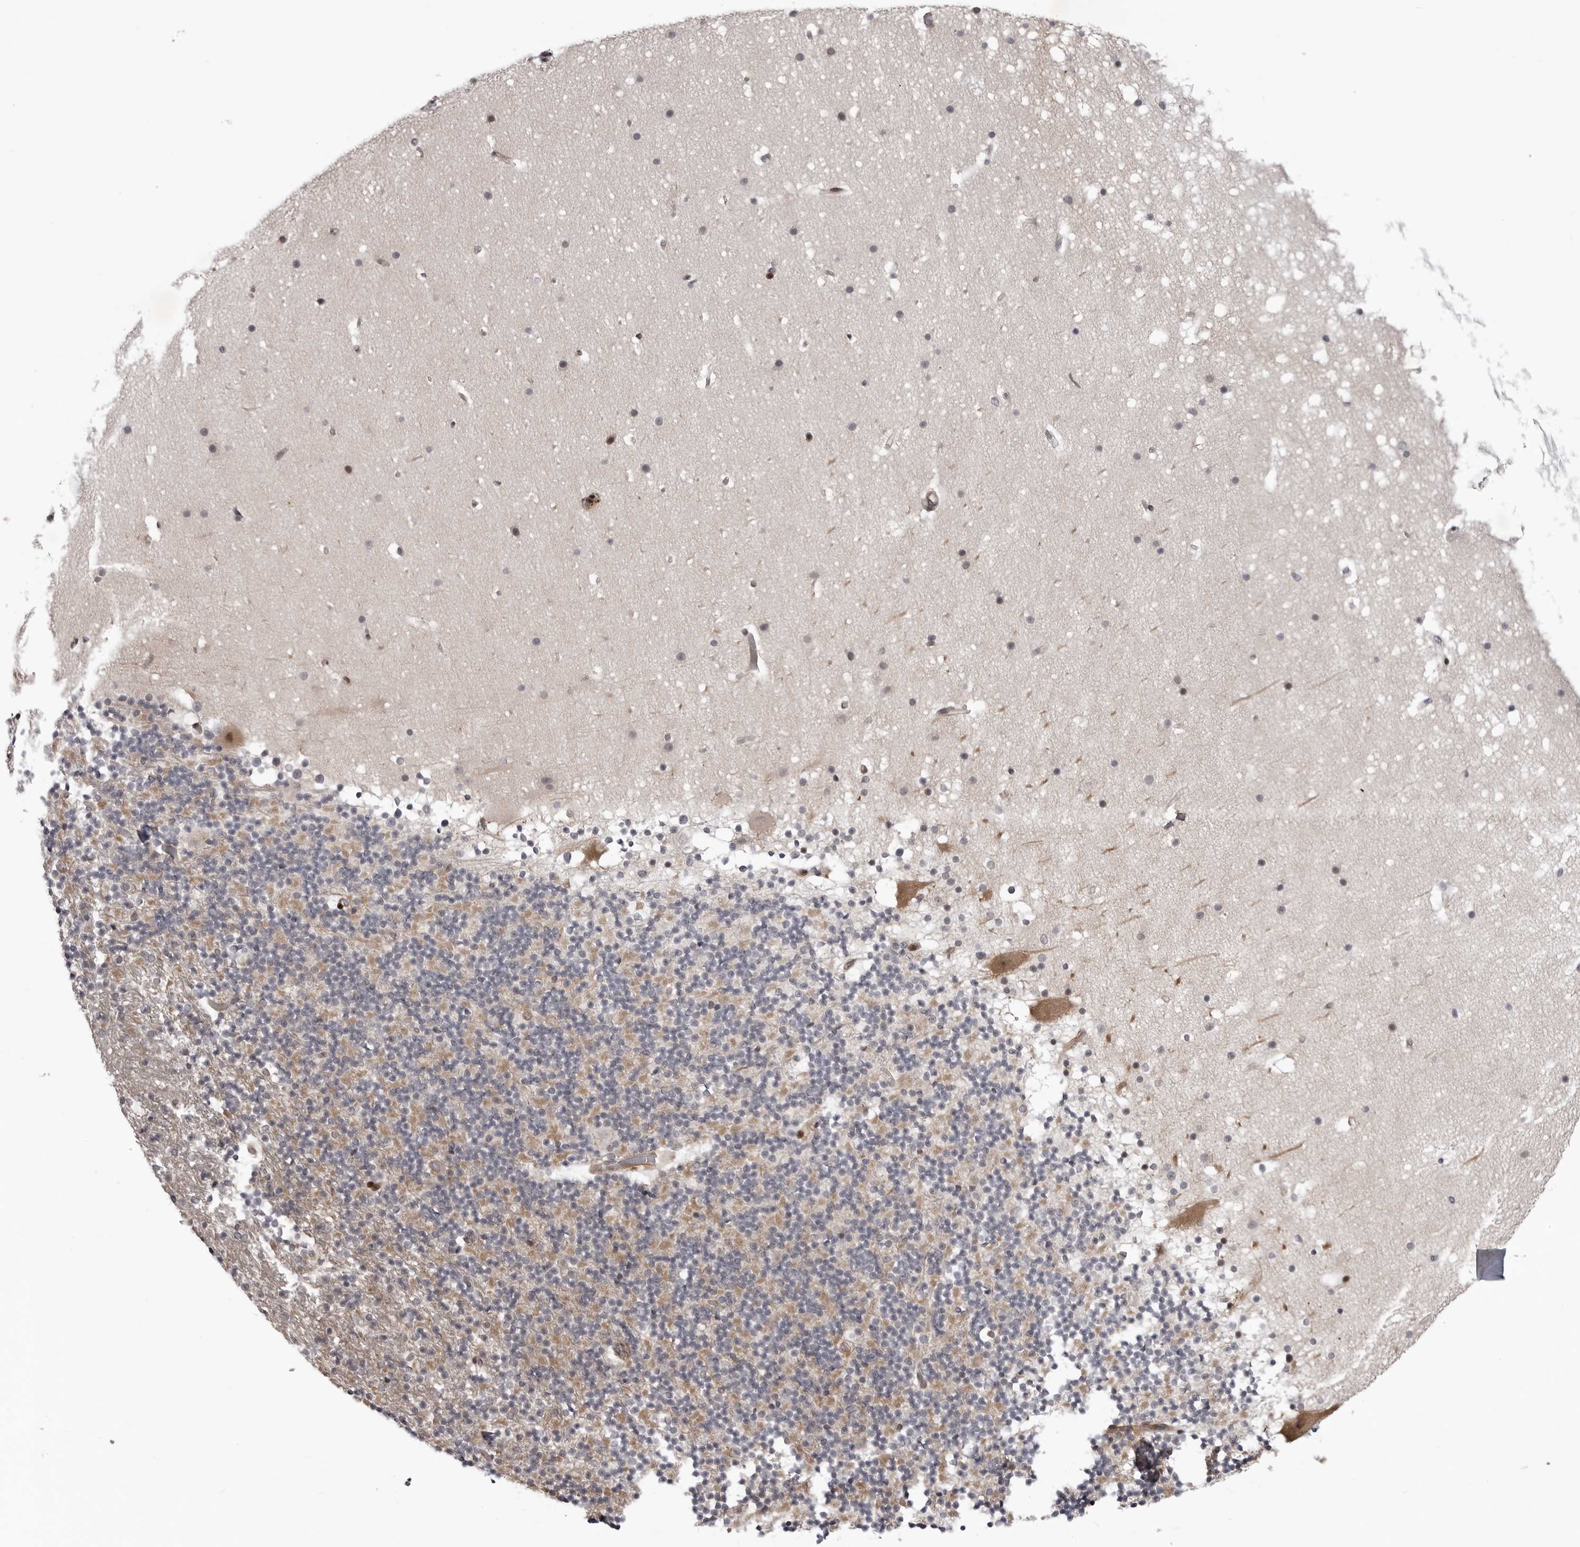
{"staining": {"intensity": "weak", "quantity": "<25%", "location": "cytoplasmic/membranous"}, "tissue": "cerebellum", "cell_type": "Cells in granular layer", "image_type": "normal", "snomed": [{"axis": "morphology", "description": "Normal tissue, NOS"}, {"axis": "topography", "description": "Cerebellum"}], "caption": "Micrograph shows no significant protein staining in cells in granular layer of normal cerebellum.", "gene": "ABL1", "patient": {"sex": "male", "age": 57}}